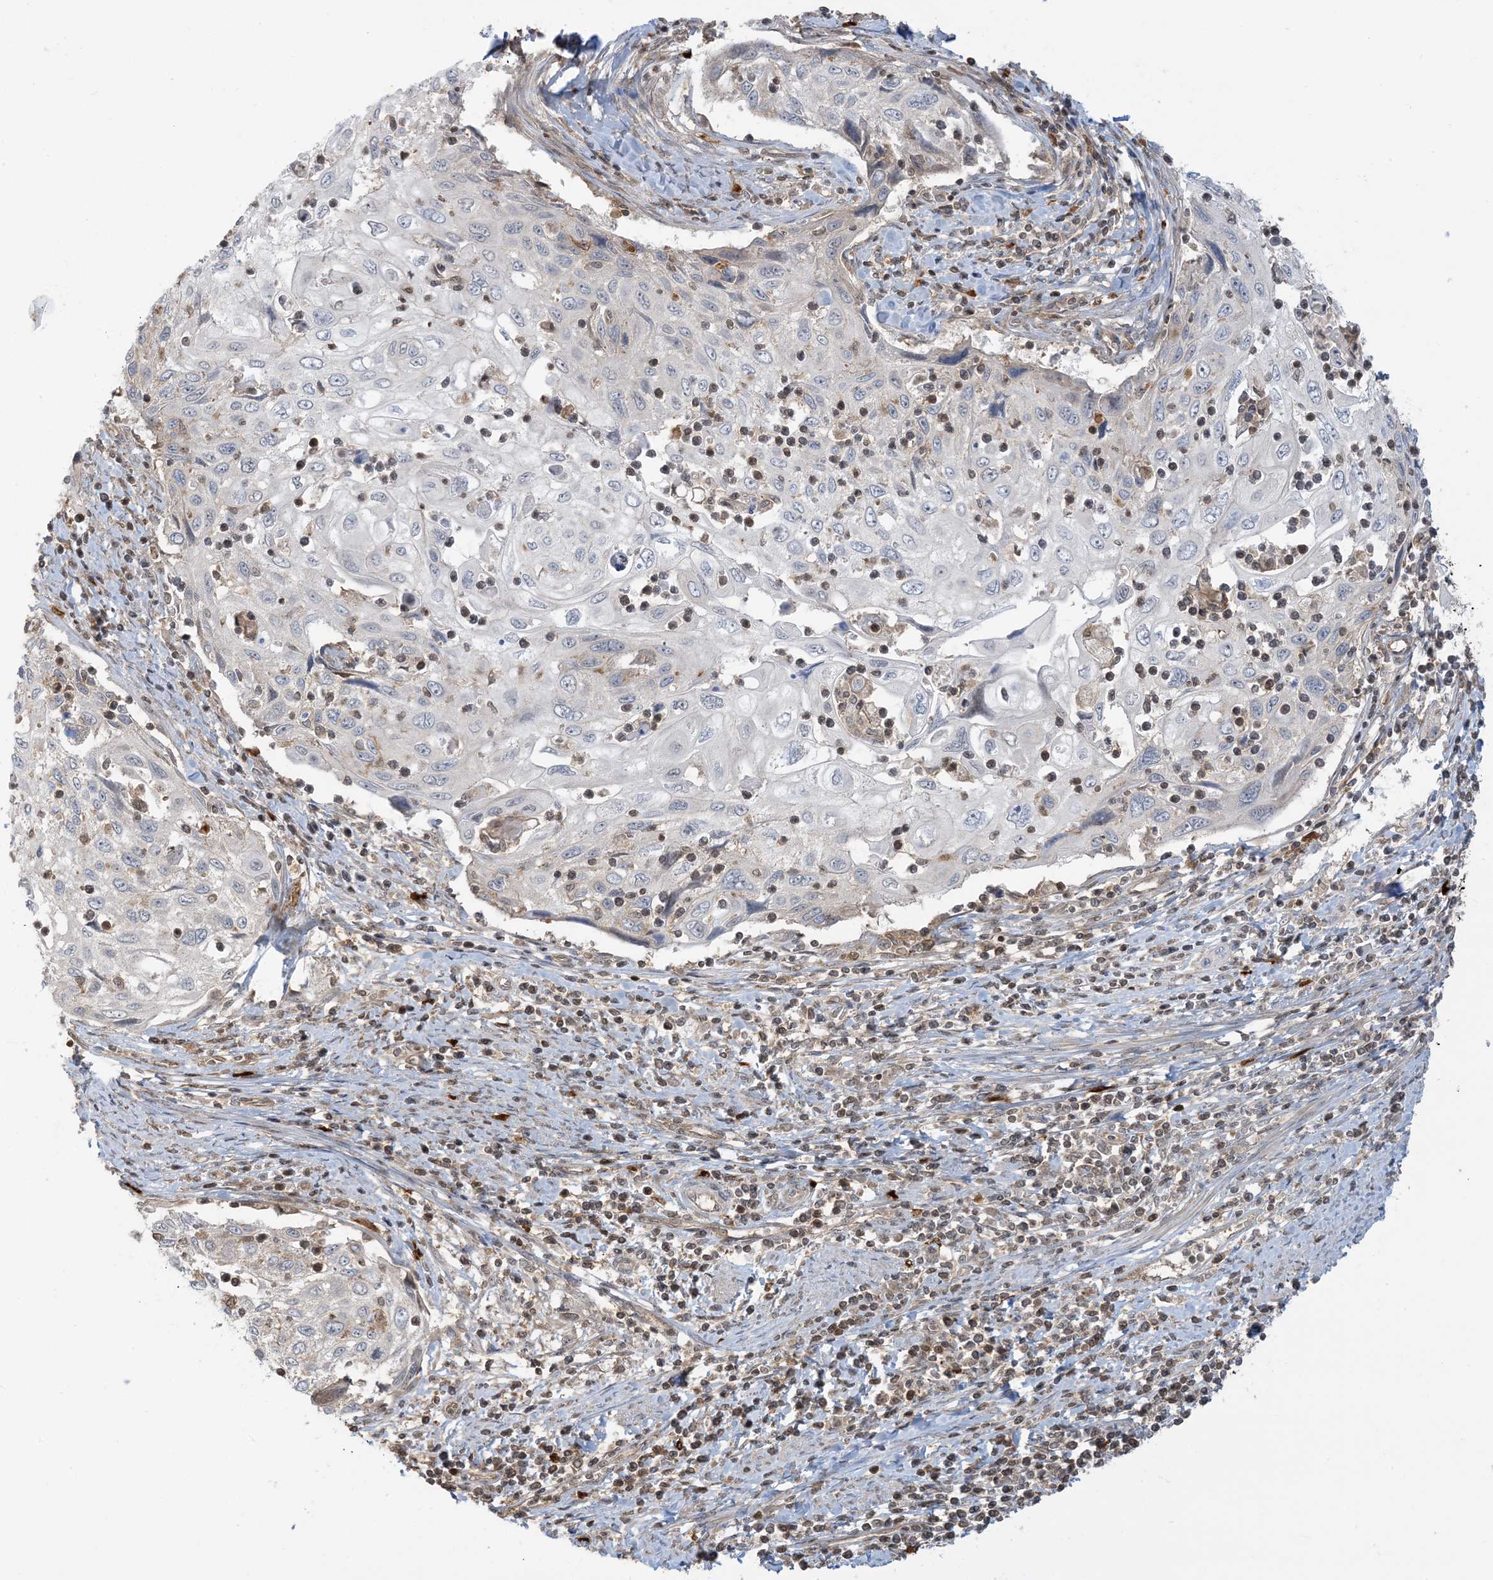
{"staining": {"intensity": "negative", "quantity": "none", "location": "none"}, "tissue": "cervical cancer", "cell_type": "Tumor cells", "image_type": "cancer", "snomed": [{"axis": "morphology", "description": "Squamous cell carcinoma, NOS"}, {"axis": "topography", "description": "Cervix"}], "caption": "Tumor cells show no significant positivity in squamous cell carcinoma (cervical).", "gene": "PPP1R7", "patient": {"sex": "female", "age": 70}}